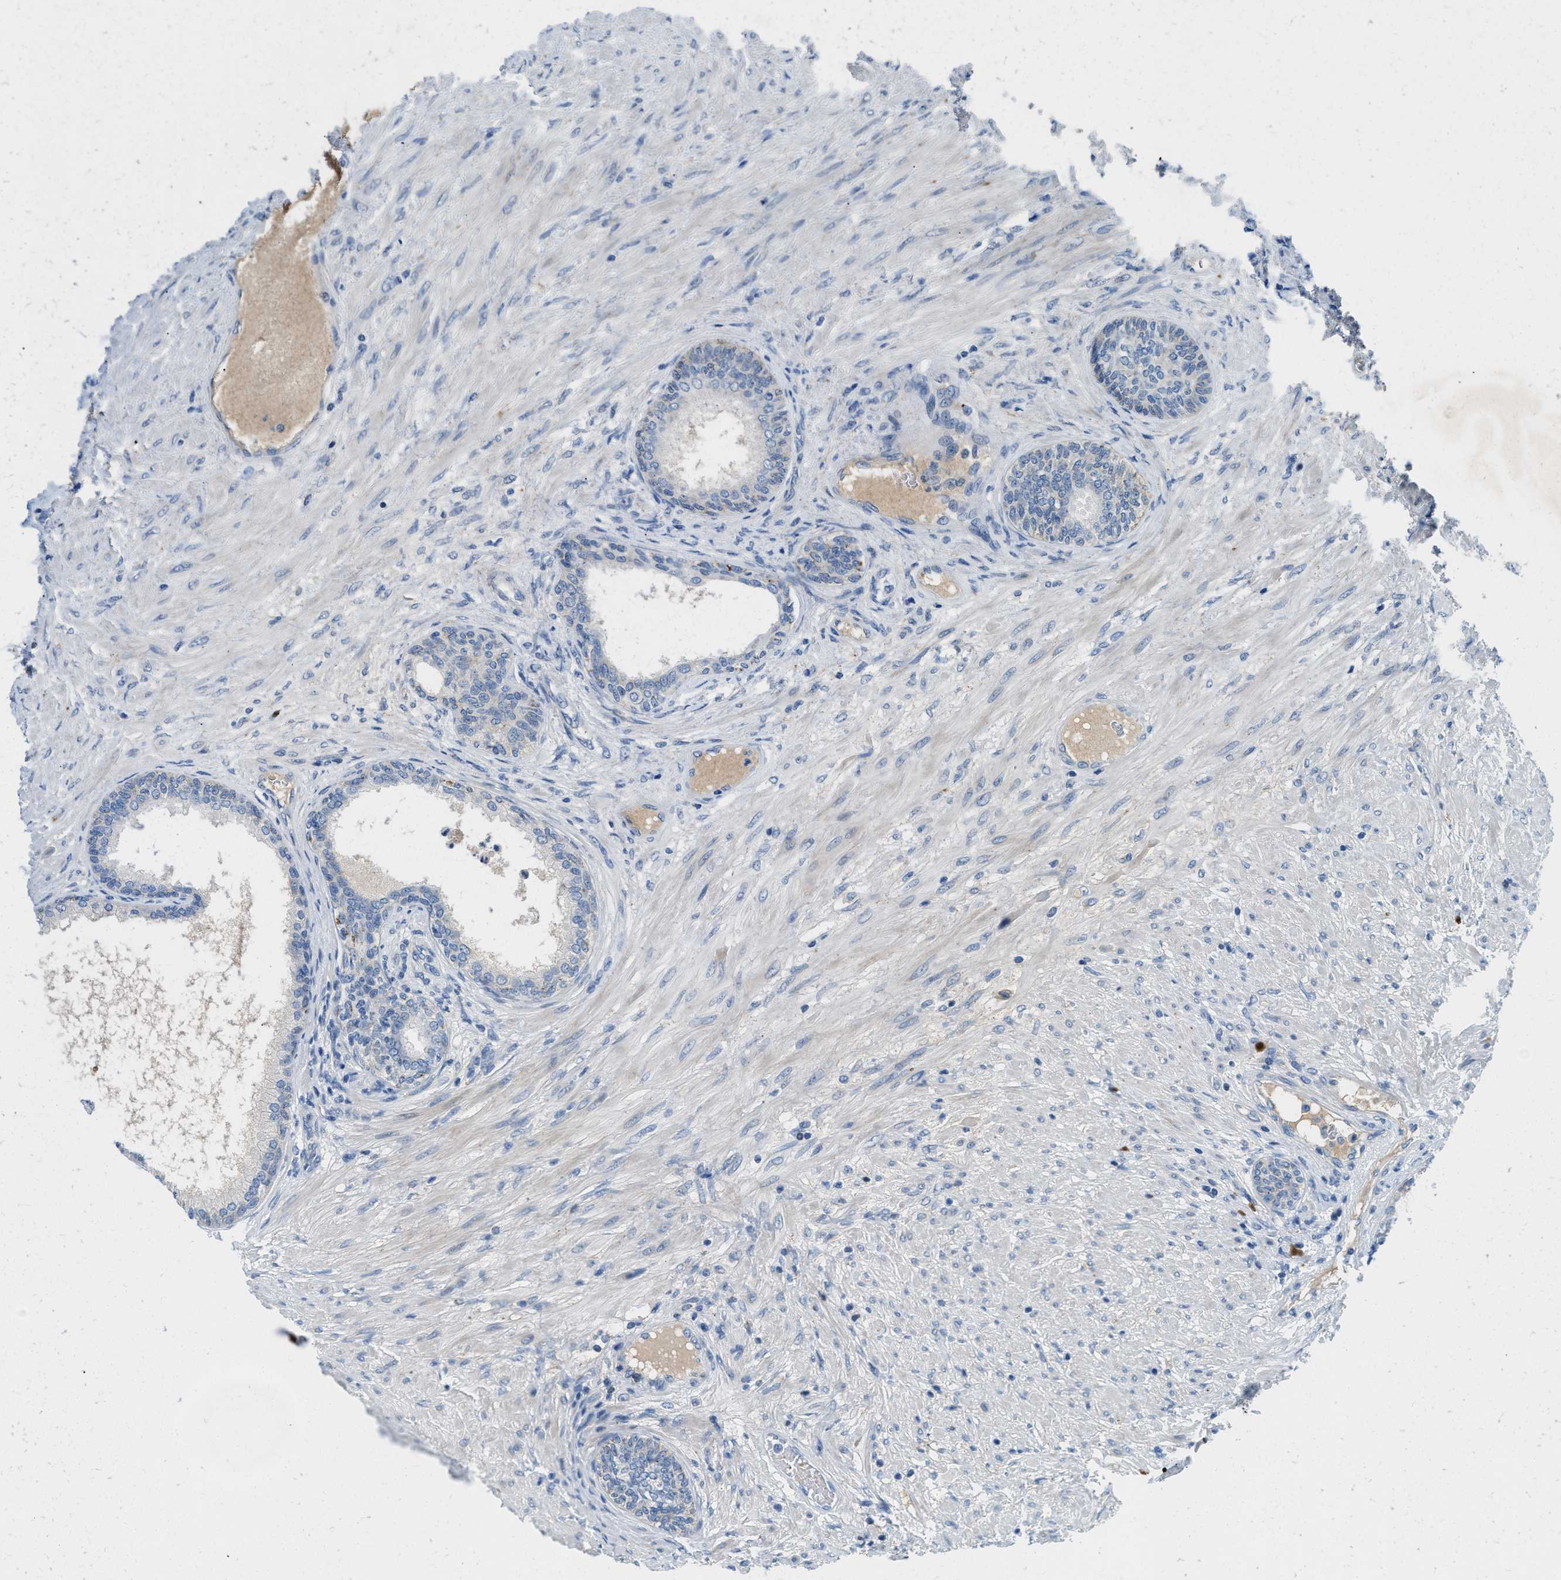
{"staining": {"intensity": "negative", "quantity": "none", "location": "none"}, "tissue": "prostate", "cell_type": "Glandular cells", "image_type": "normal", "snomed": [{"axis": "morphology", "description": "Normal tissue, NOS"}, {"axis": "topography", "description": "Prostate"}], "caption": "A micrograph of human prostate is negative for staining in glandular cells.", "gene": "TSPAN3", "patient": {"sex": "male", "age": 76}}